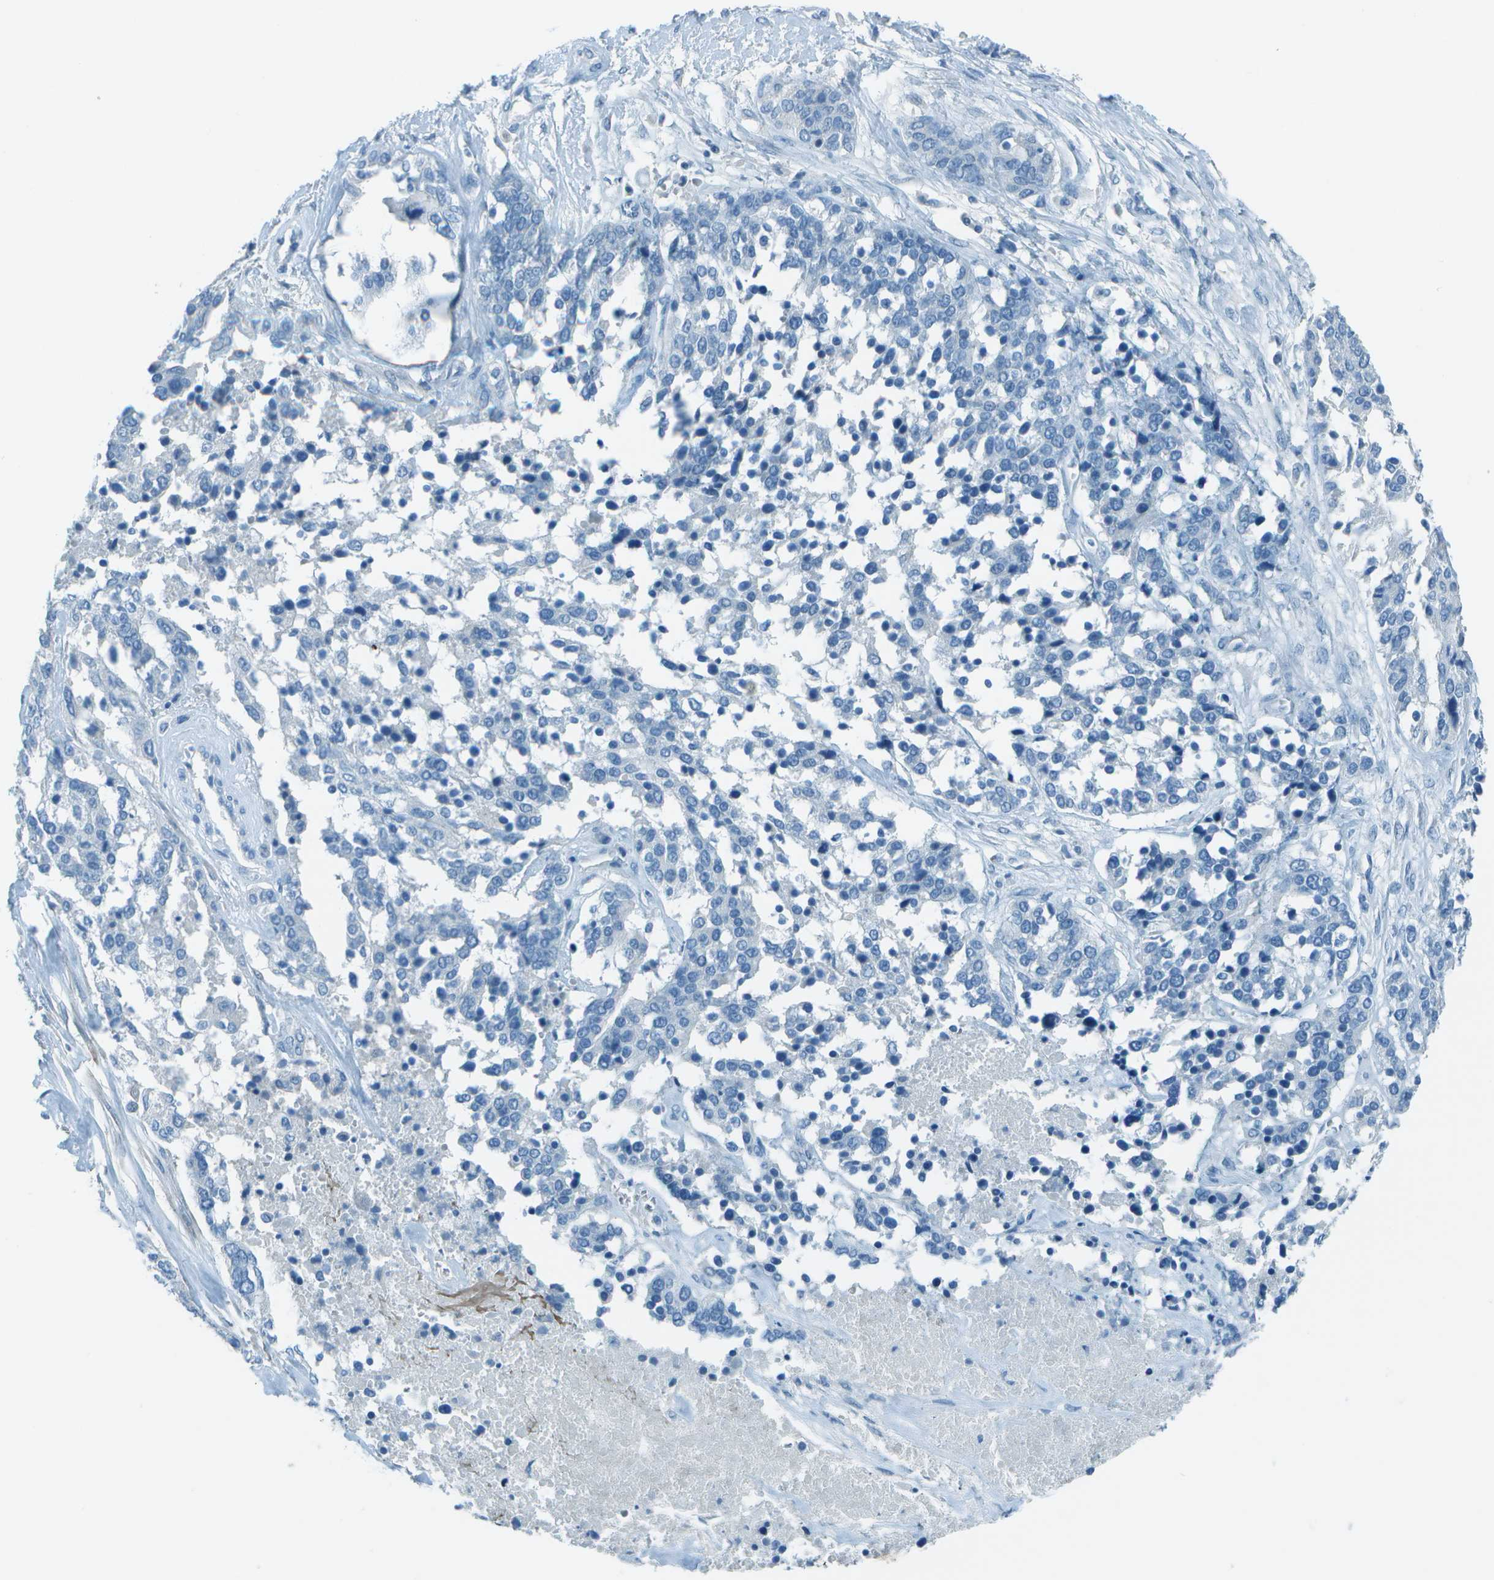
{"staining": {"intensity": "negative", "quantity": "none", "location": "none"}, "tissue": "ovarian cancer", "cell_type": "Tumor cells", "image_type": "cancer", "snomed": [{"axis": "morphology", "description": "Cystadenocarcinoma, serous, NOS"}, {"axis": "topography", "description": "Ovary"}], "caption": "High magnification brightfield microscopy of ovarian cancer stained with DAB (brown) and counterstained with hematoxylin (blue): tumor cells show no significant expression.", "gene": "FGF1", "patient": {"sex": "female", "age": 44}}